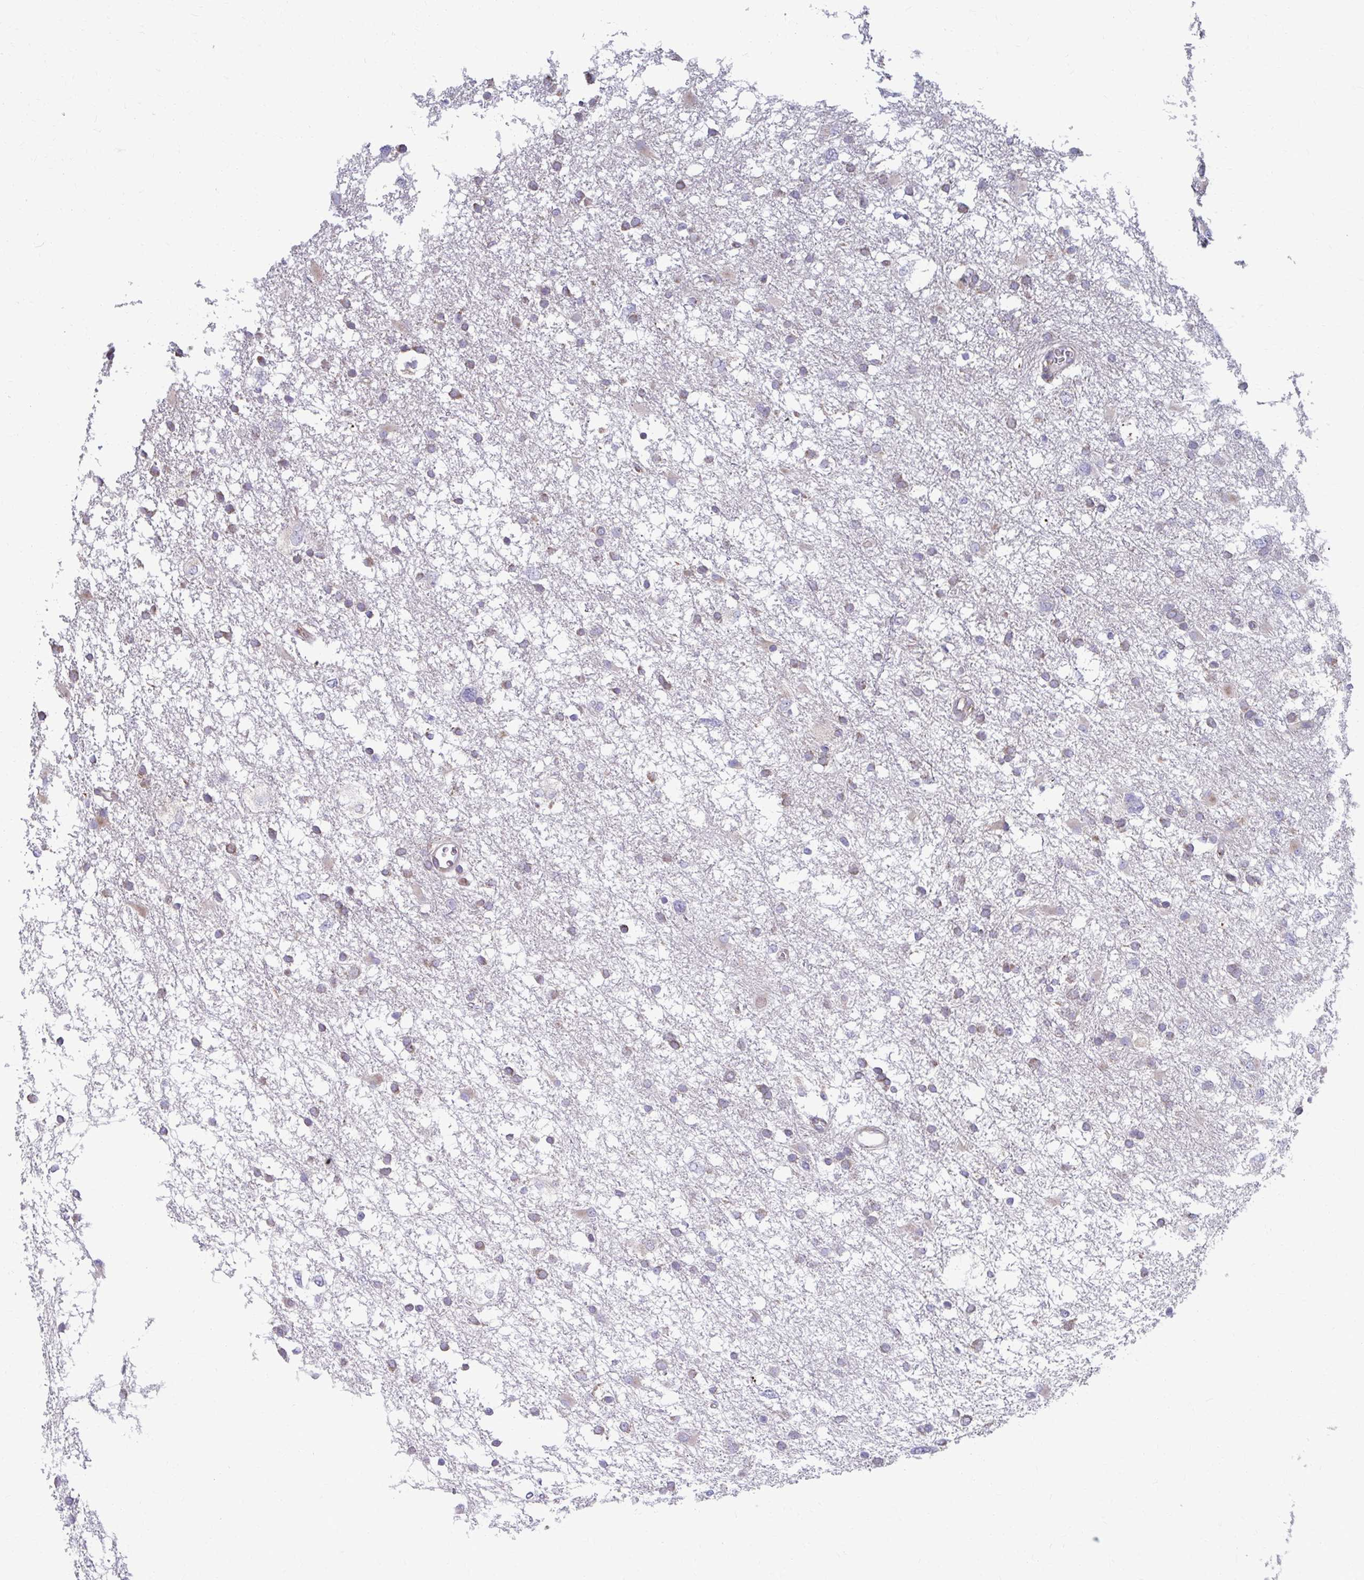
{"staining": {"intensity": "negative", "quantity": "none", "location": "none"}, "tissue": "glioma", "cell_type": "Tumor cells", "image_type": "cancer", "snomed": [{"axis": "morphology", "description": "Glioma, malignant, High grade"}, {"axis": "topography", "description": "Brain"}], "caption": "This image is of malignant glioma (high-grade) stained with immunohistochemistry (IHC) to label a protein in brown with the nuclei are counter-stained blue. There is no positivity in tumor cells.", "gene": "FKBP2", "patient": {"sex": "male", "age": 61}}